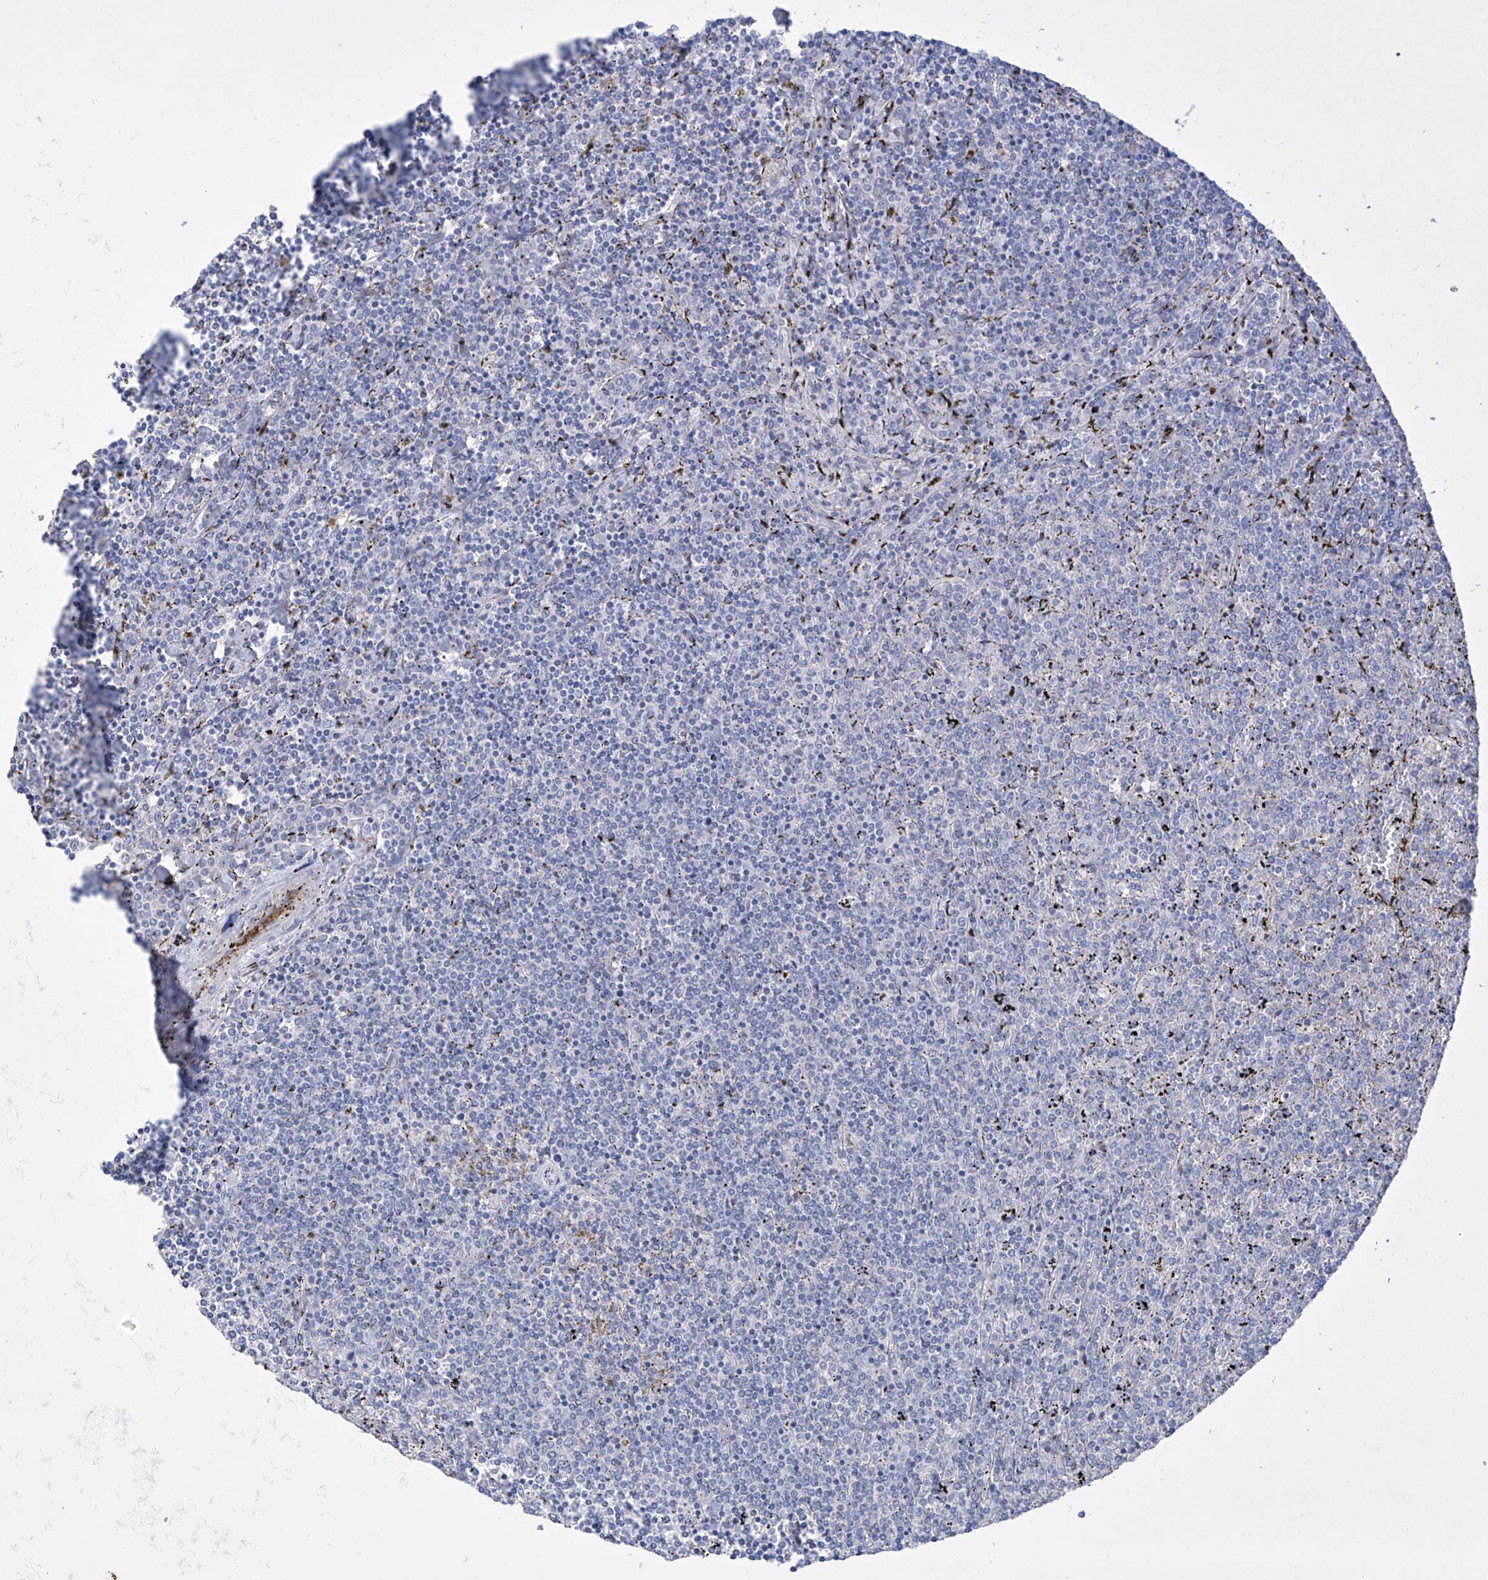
{"staining": {"intensity": "negative", "quantity": "none", "location": "none"}, "tissue": "lymphoma", "cell_type": "Tumor cells", "image_type": "cancer", "snomed": [{"axis": "morphology", "description": "Malignant lymphoma, non-Hodgkin's type, Low grade"}, {"axis": "topography", "description": "Spleen"}], "caption": "An image of malignant lymphoma, non-Hodgkin's type (low-grade) stained for a protein exhibits no brown staining in tumor cells.", "gene": "PRSS12", "patient": {"sex": "female", "age": 19}}